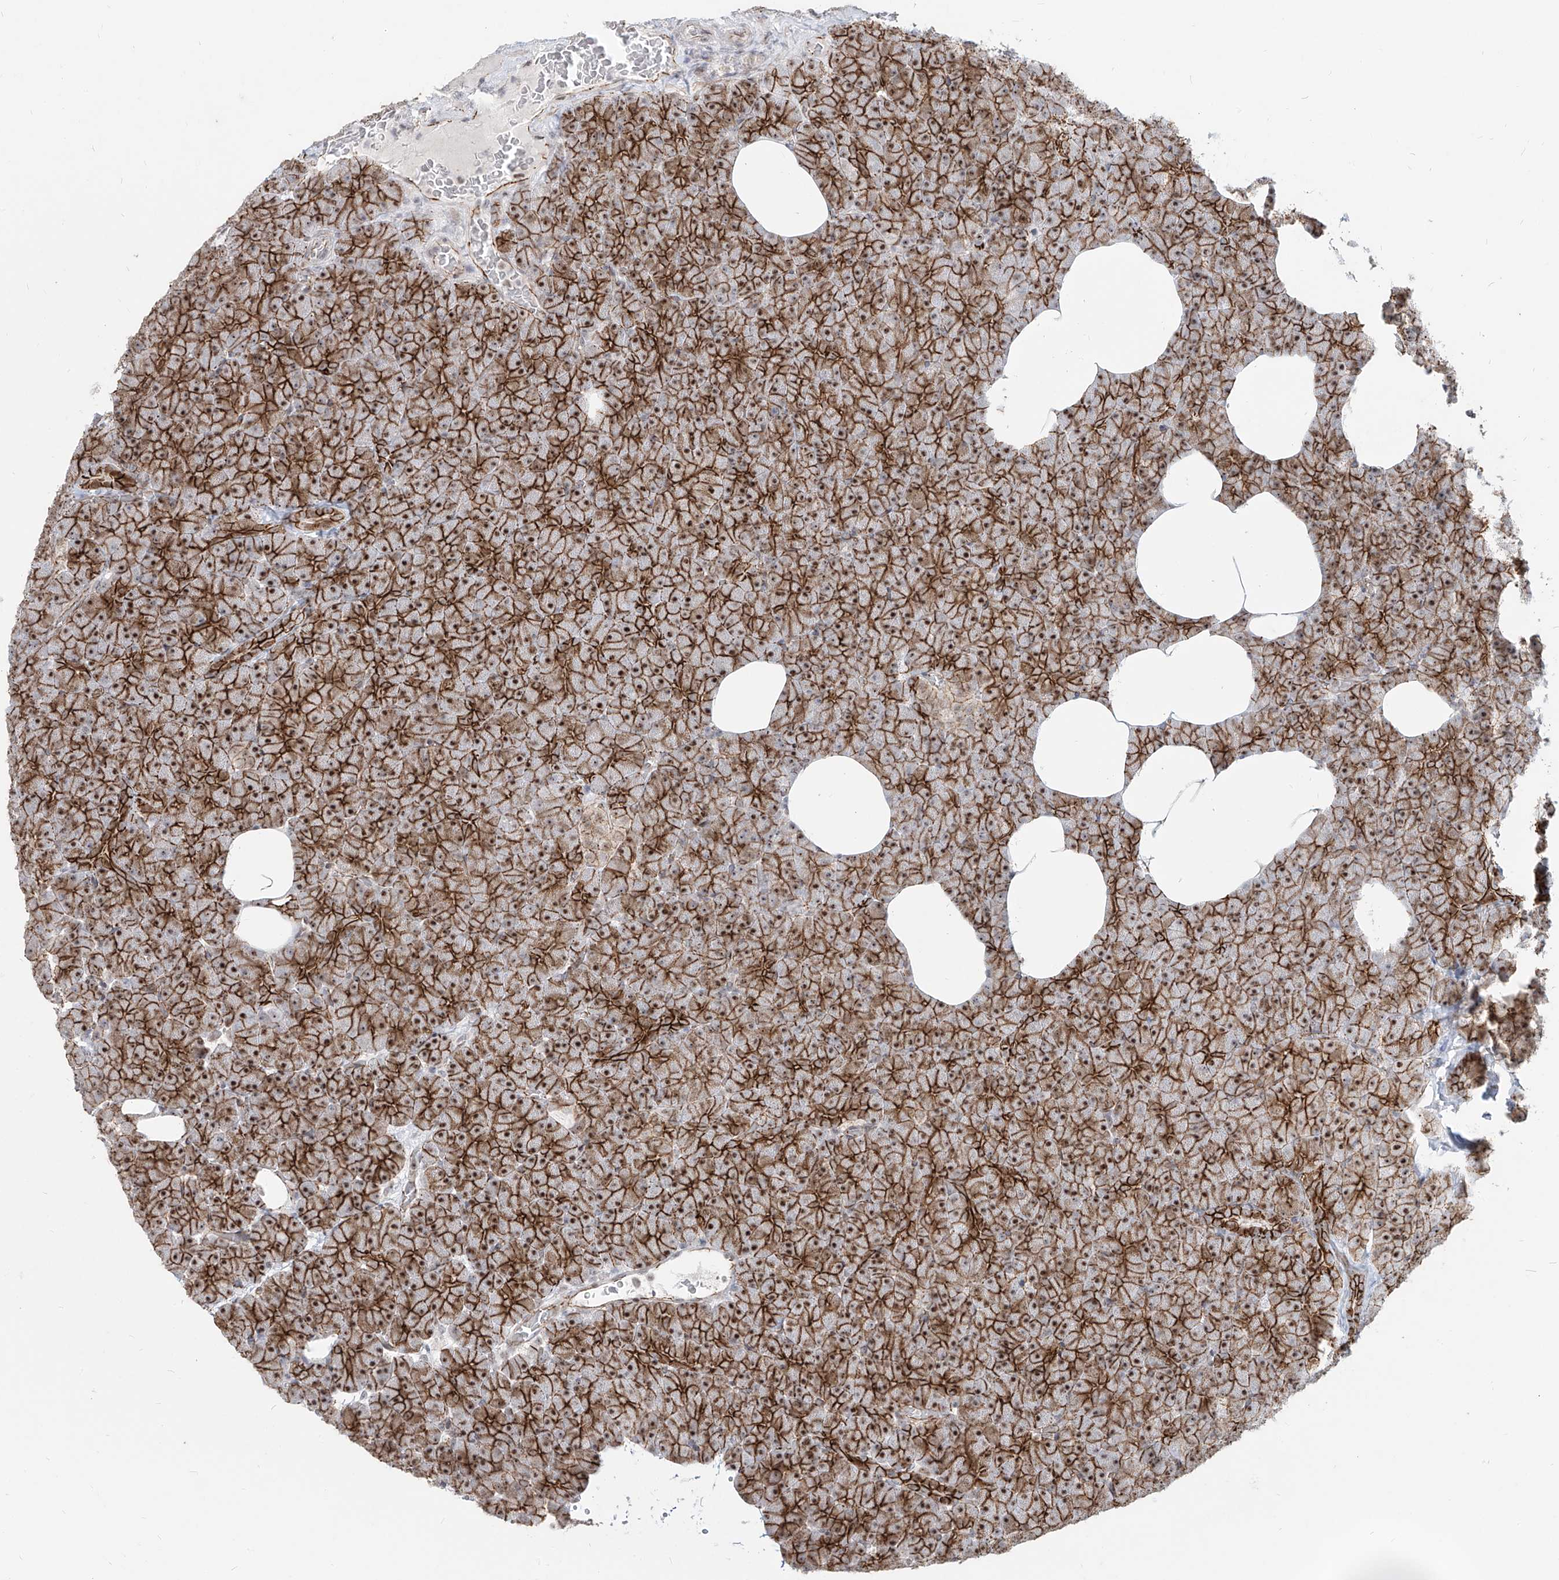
{"staining": {"intensity": "strong", "quantity": ">75%", "location": "cytoplasmic/membranous,nuclear"}, "tissue": "pancreas", "cell_type": "Exocrine glandular cells", "image_type": "normal", "snomed": [{"axis": "morphology", "description": "Normal tissue, NOS"}, {"axis": "morphology", "description": "Carcinoid, malignant, NOS"}, {"axis": "topography", "description": "Pancreas"}], "caption": "Protein expression analysis of normal human pancreas reveals strong cytoplasmic/membranous,nuclear expression in approximately >75% of exocrine glandular cells. (Brightfield microscopy of DAB IHC at high magnification).", "gene": "ZNF710", "patient": {"sex": "female", "age": 35}}